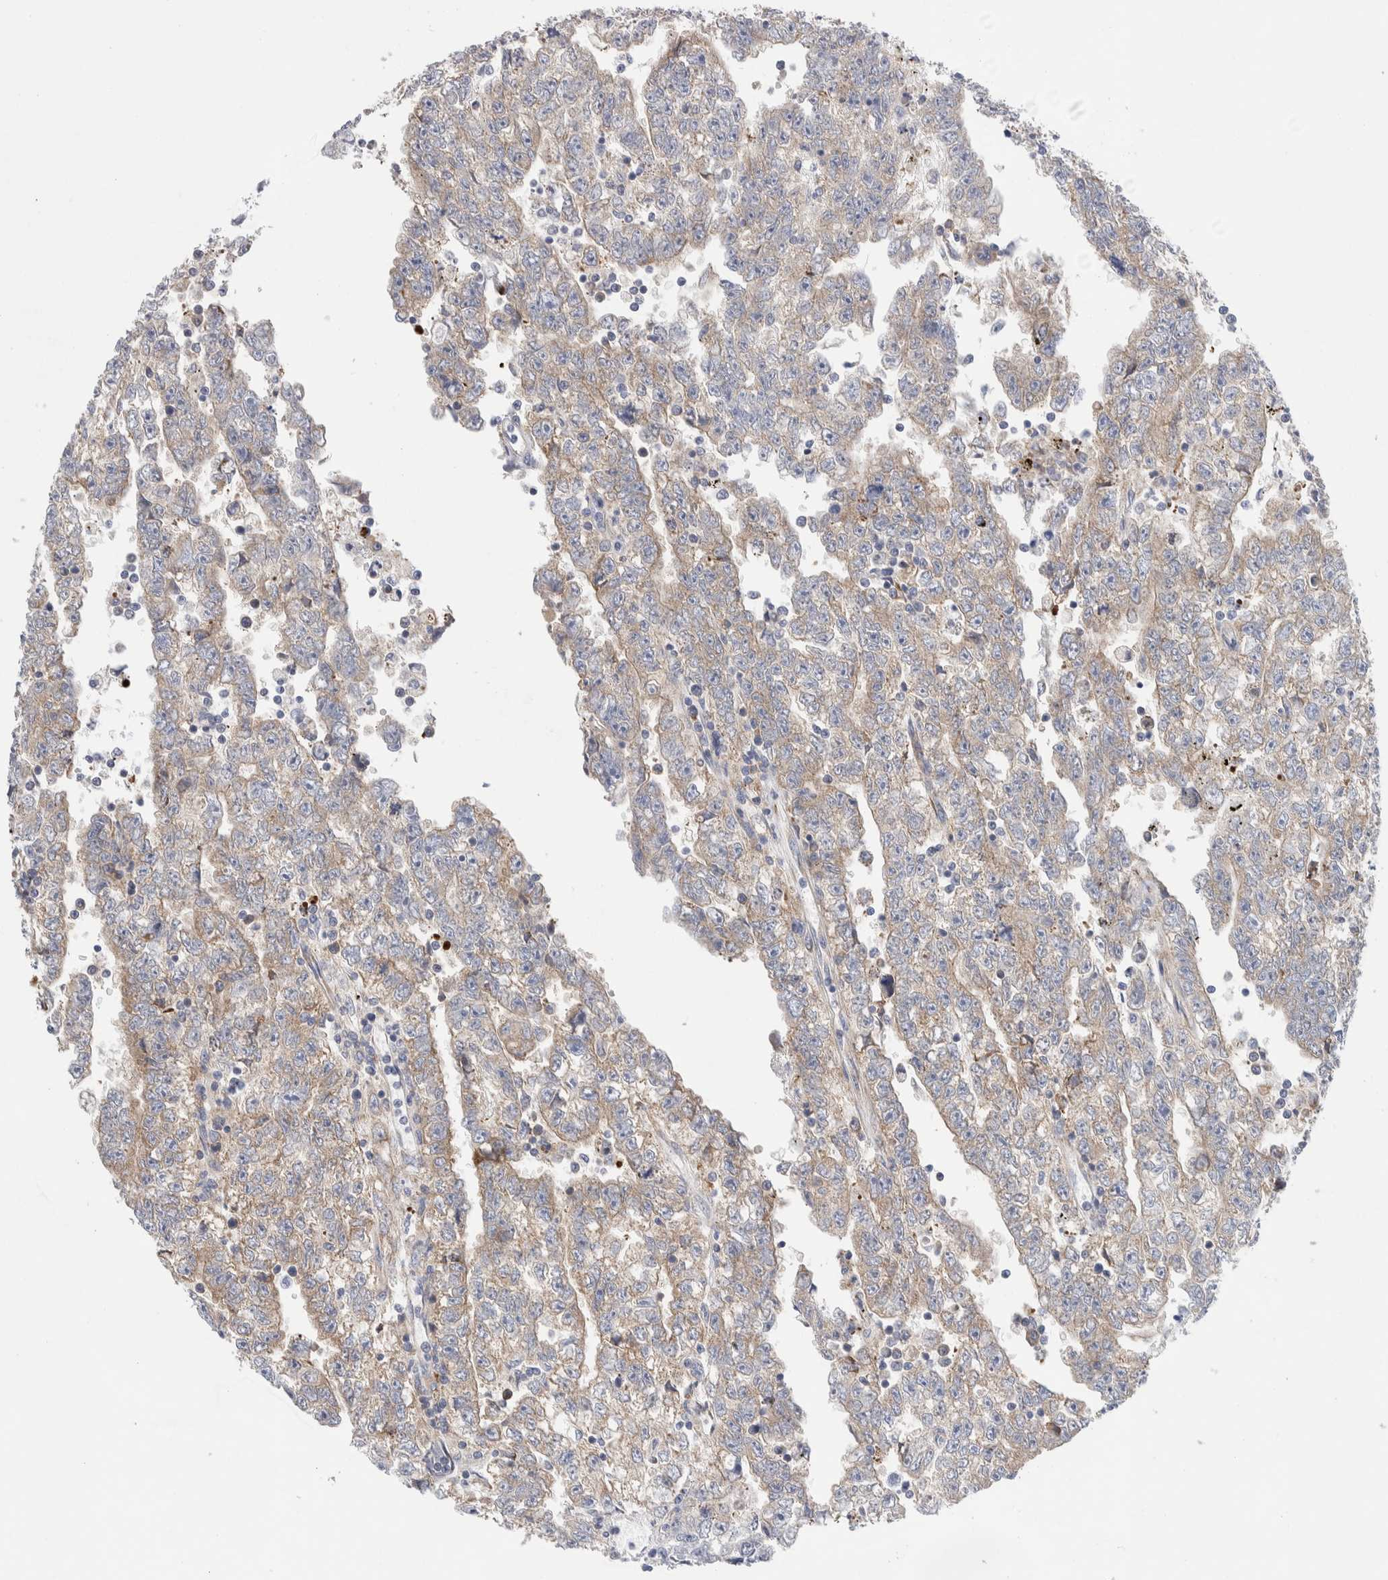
{"staining": {"intensity": "weak", "quantity": "25%-75%", "location": "cytoplasmic/membranous"}, "tissue": "testis cancer", "cell_type": "Tumor cells", "image_type": "cancer", "snomed": [{"axis": "morphology", "description": "Carcinoma, Embryonal, NOS"}, {"axis": "topography", "description": "Testis"}], "caption": "An image showing weak cytoplasmic/membranous positivity in about 25%-75% of tumor cells in embryonal carcinoma (testis), as visualized by brown immunohistochemical staining.", "gene": "RACK1", "patient": {"sex": "male", "age": 25}}